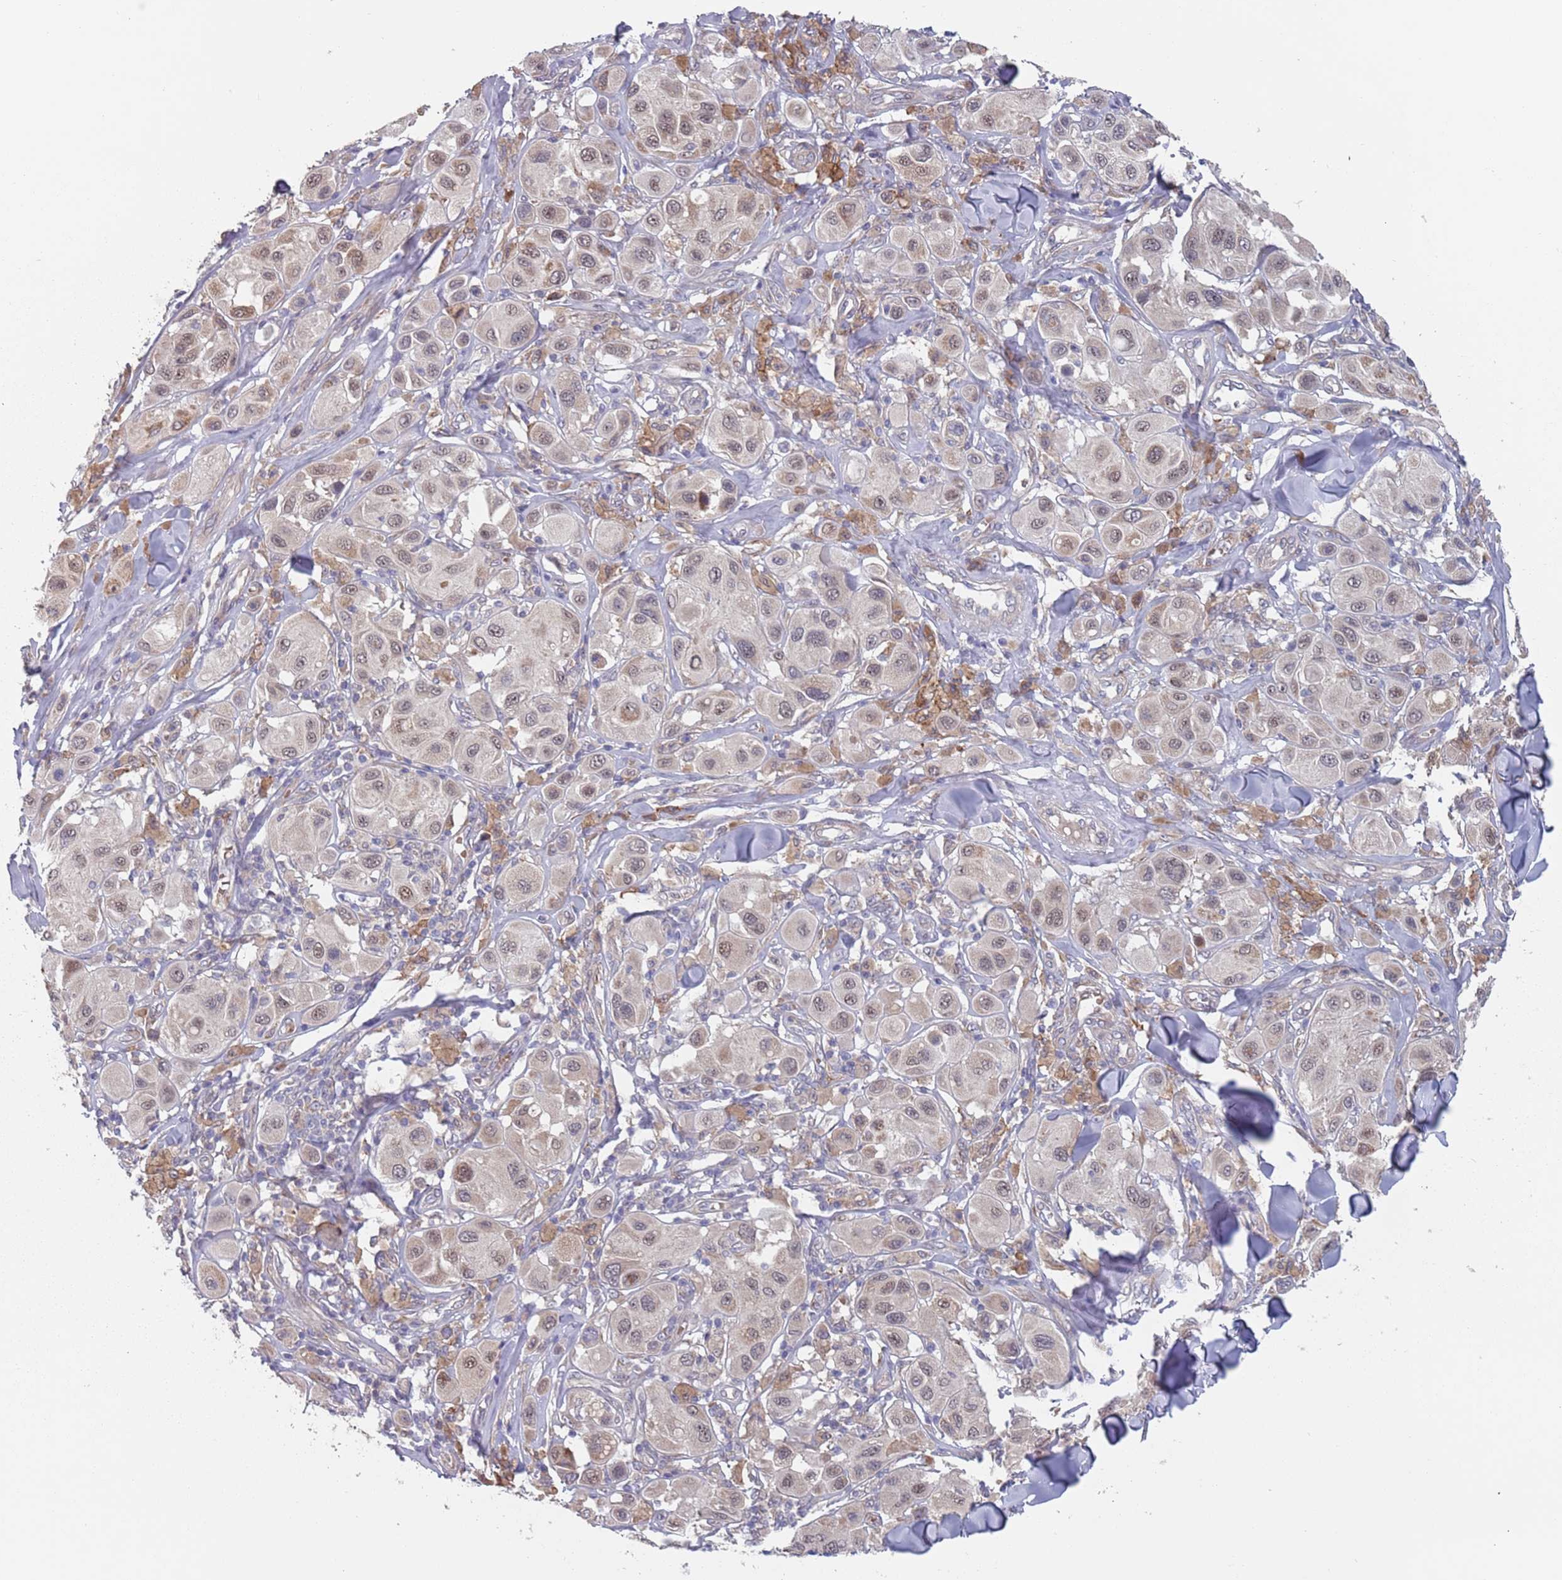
{"staining": {"intensity": "weak", "quantity": ">75%", "location": "nuclear"}, "tissue": "melanoma", "cell_type": "Tumor cells", "image_type": "cancer", "snomed": [{"axis": "morphology", "description": "Malignant melanoma, Metastatic site"}, {"axis": "topography", "description": "Skin"}], "caption": "Protein analysis of malignant melanoma (metastatic site) tissue shows weak nuclear staining in about >75% of tumor cells.", "gene": "ZNF140", "patient": {"sex": "male", "age": 41}}